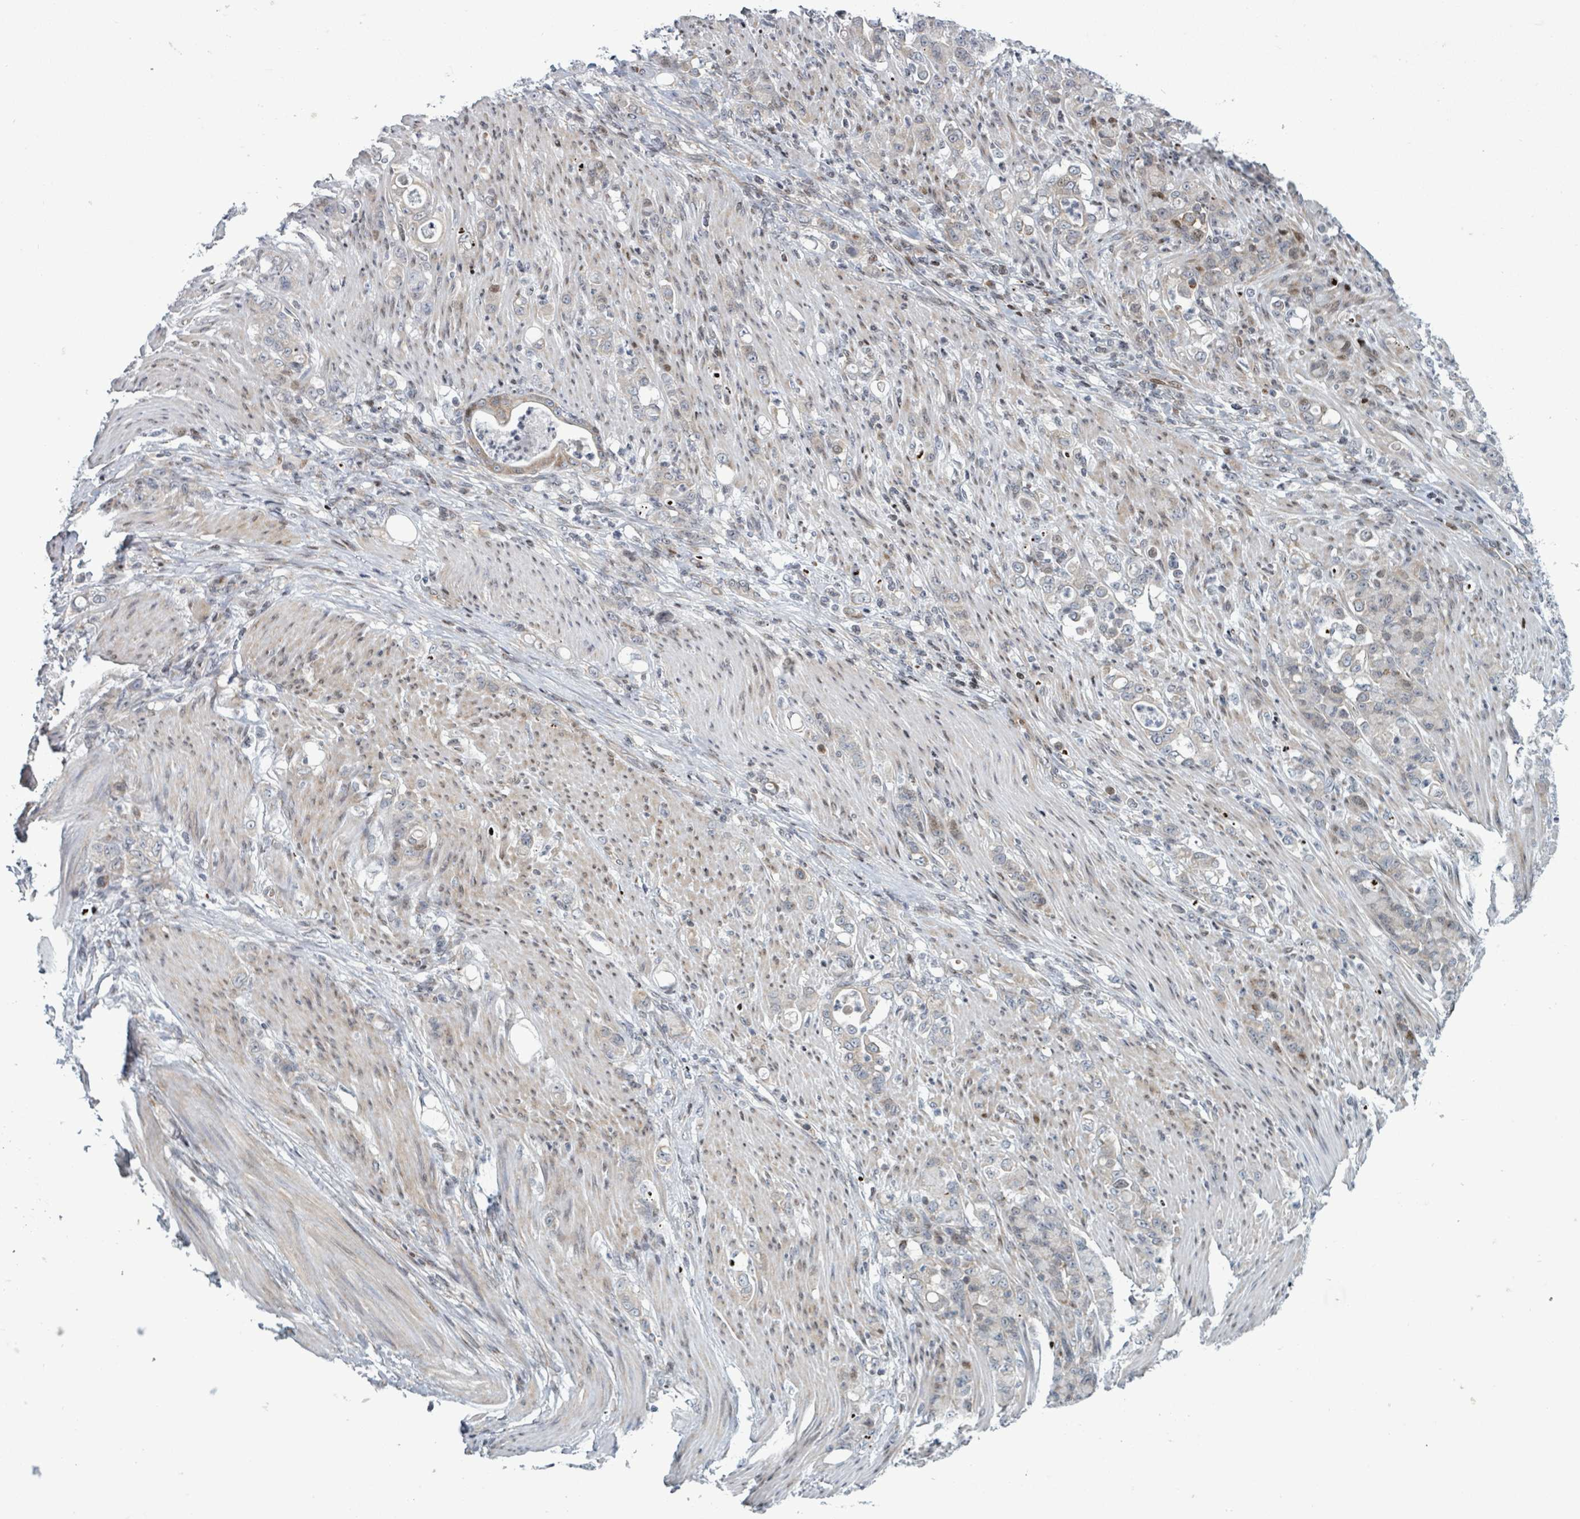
{"staining": {"intensity": "negative", "quantity": "none", "location": "none"}, "tissue": "stomach cancer", "cell_type": "Tumor cells", "image_type": "cancer", "snomed": [{"axis": "morphology", "description": "Normal tissue, NOS"}, {"axis": "morphology", "description": "Adenocarcinoma, NOS"}, {"axis": "topography", "description": "Stomach"}], "caption": "This is an immunohistochemistry histopathology image of stomach adenocarcinoma. There is no expression in tumor cells.", "gene": "FNDC4", "patient": {"sex": "female", "age": 79}}